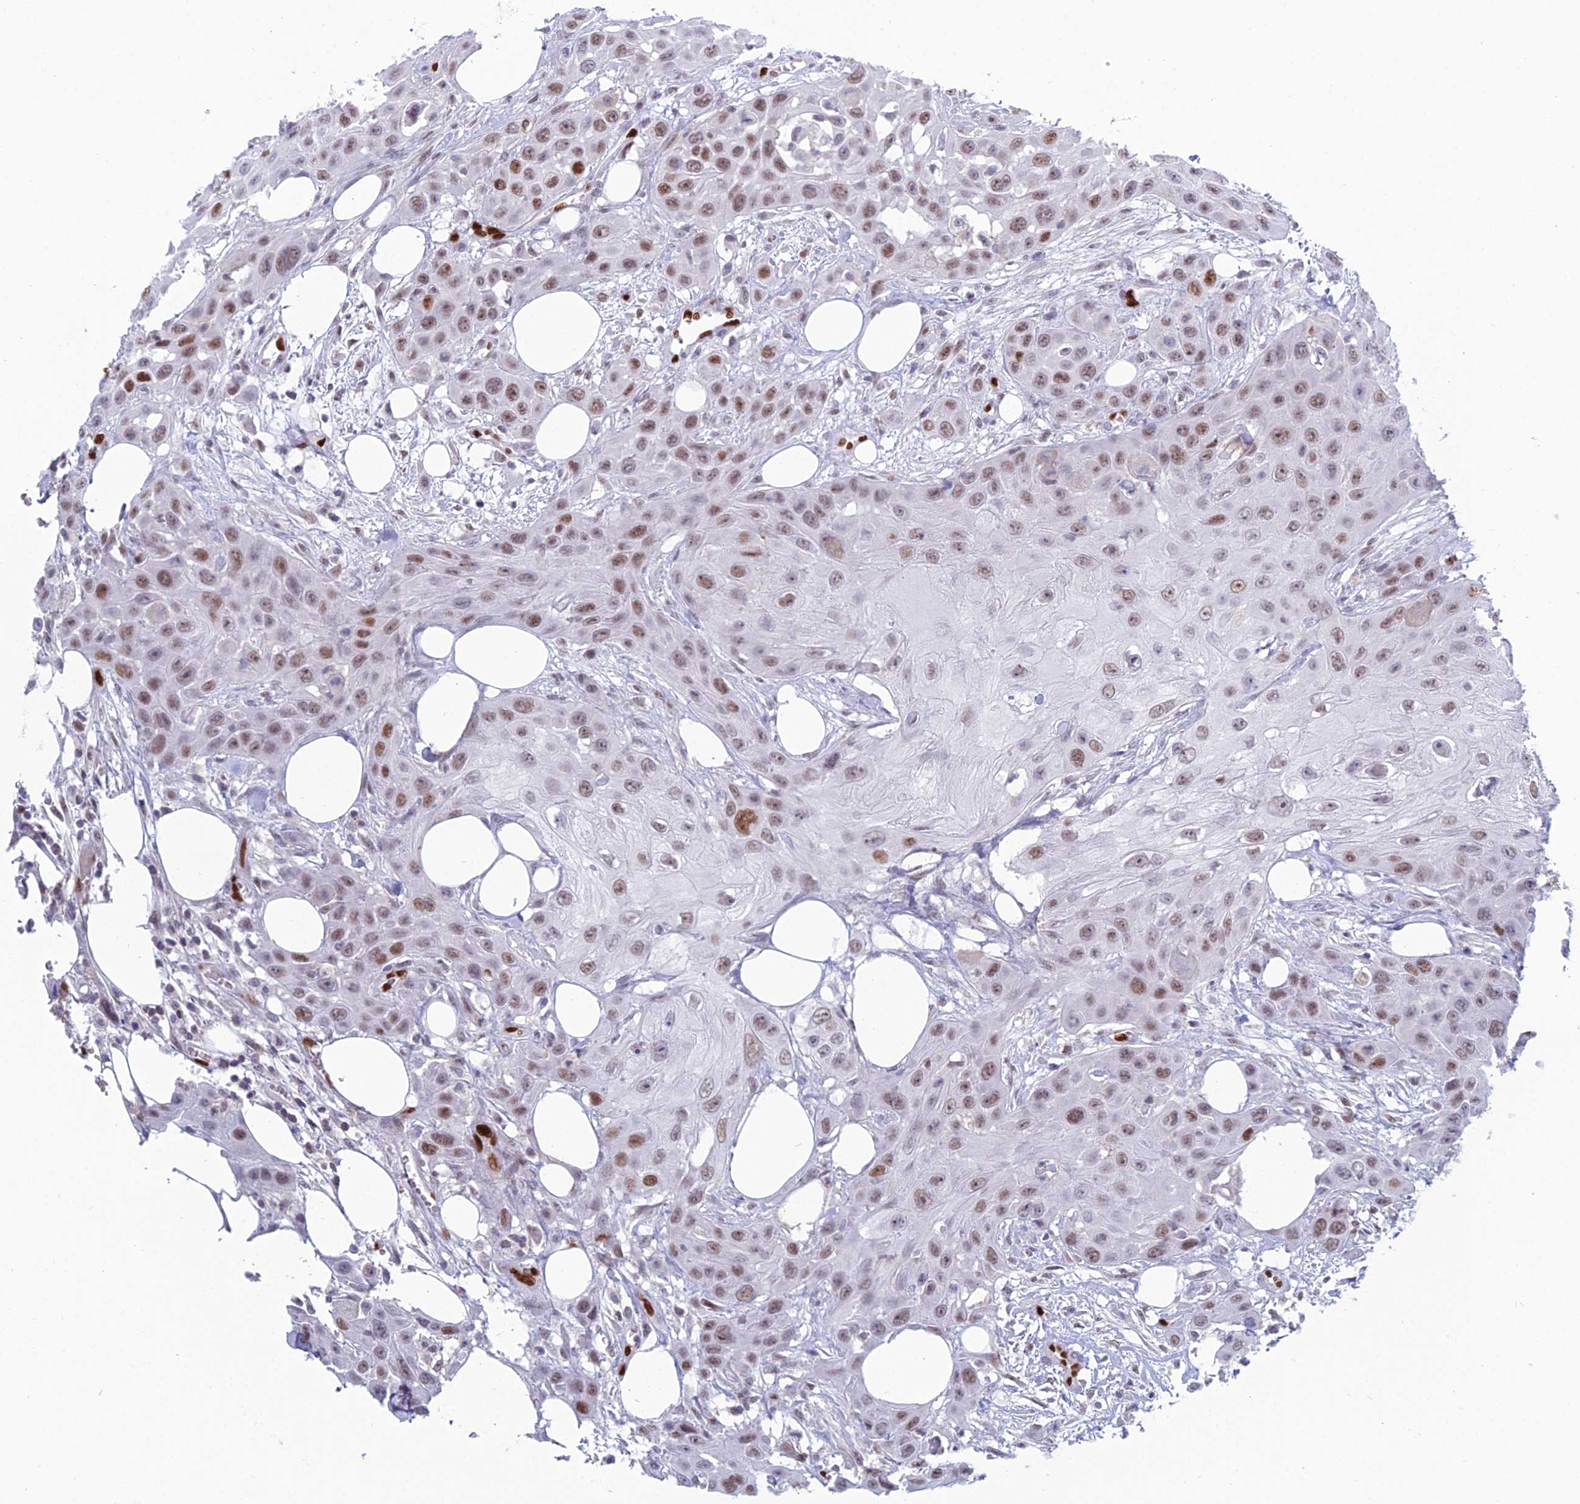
{"staining": {"intensity": "moderate", "quantity": ">75%", "location": "nuclear"}, "tissue": "head and neck cancer", "cell_type": "Tumor cells", "image_type": "cancer", "snomed": [{"axis": "morphology", "description": "Squamous cell carcinoma, NOS"}, {"axis": "topography", "description": "Head-Neck"}], "caption": "Head and neck cancer stained with immunohistochemistry shows moderate nuclear staining in about >75% of tumor cells.", "gene": "NOL4L", "patient": {"sex": "male", "age": 81}}